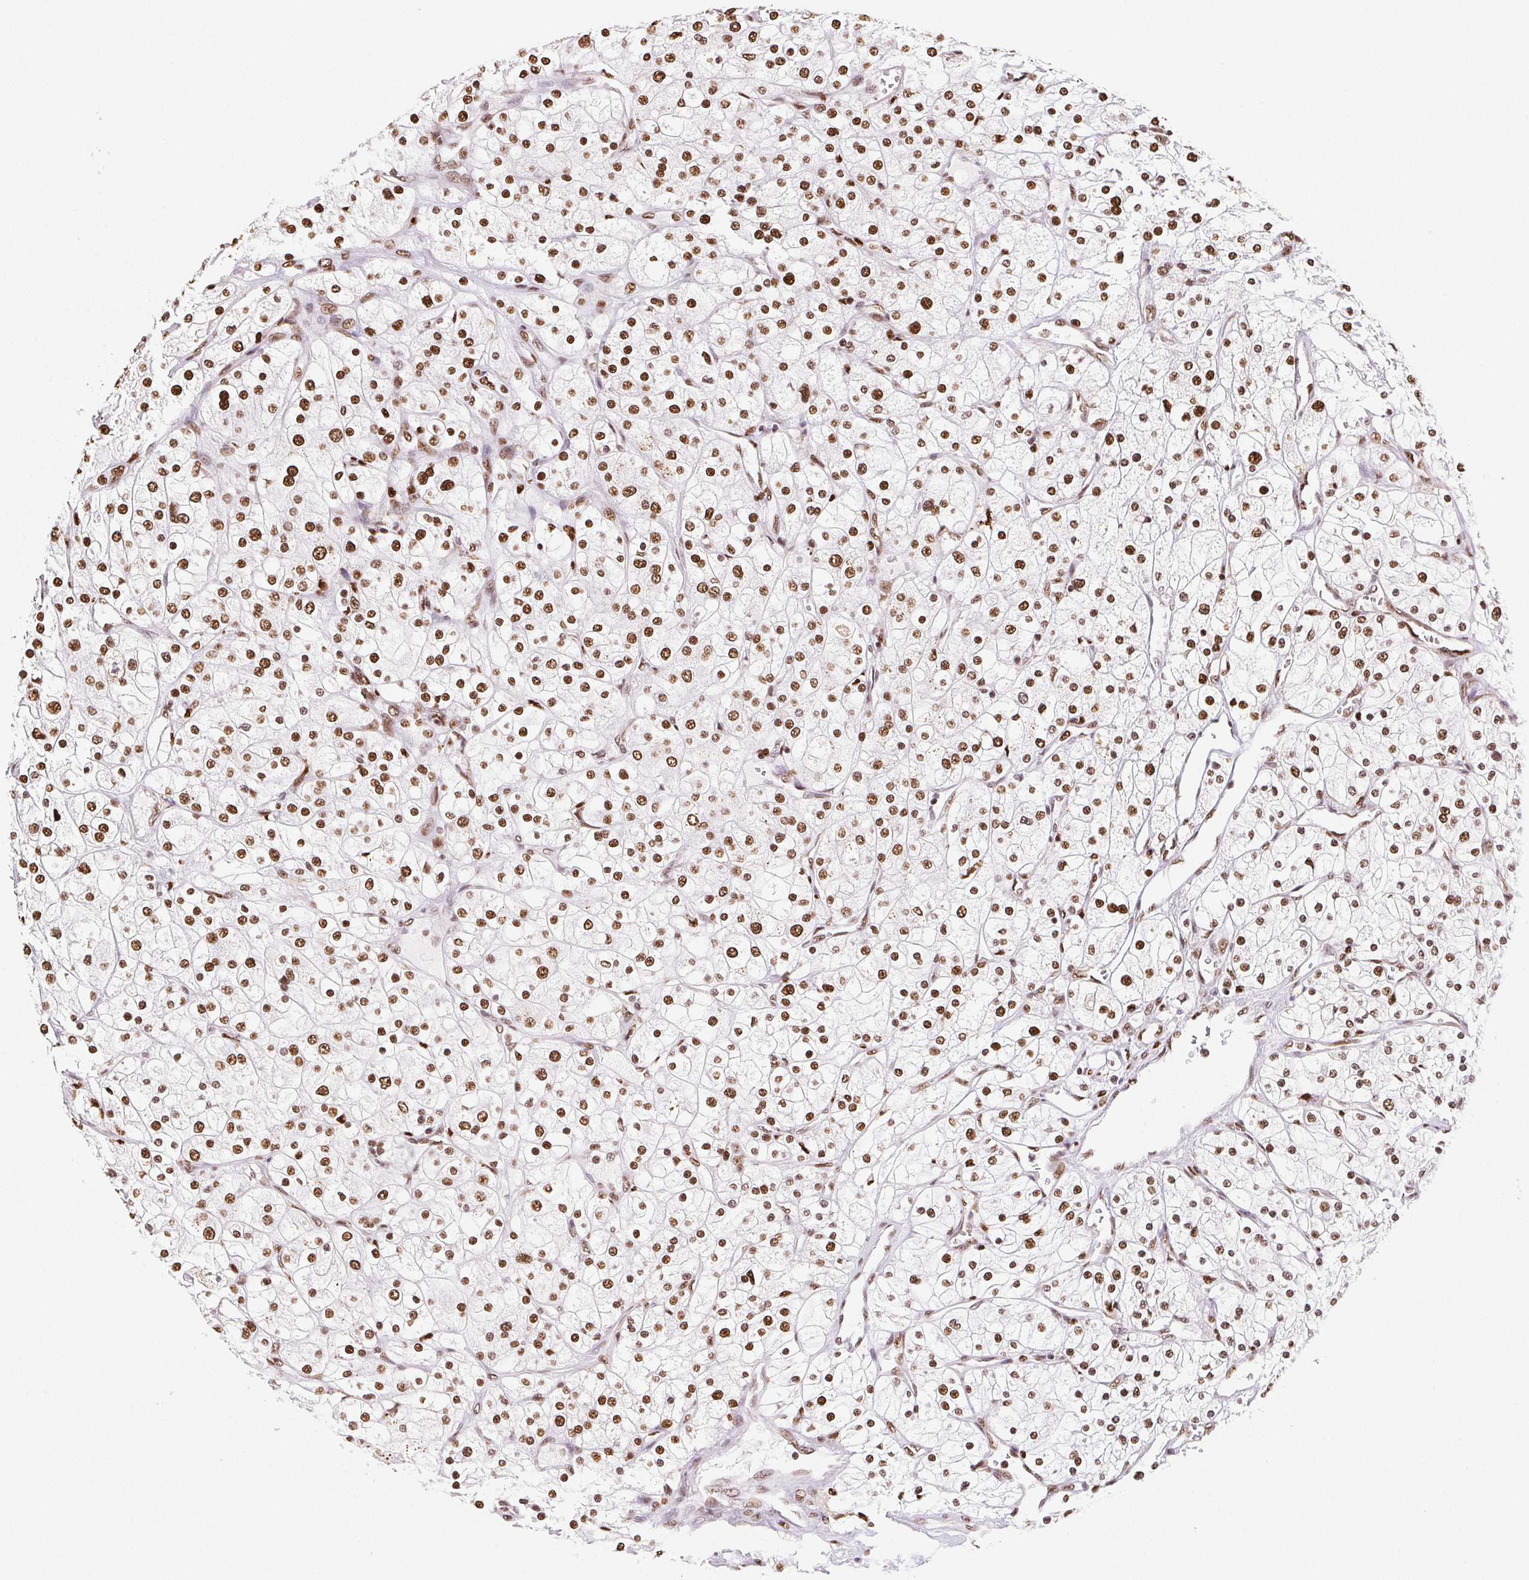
{"staining": {"intensity": "moderate", "quantity": ">75%", "location": "nuclear"}, "tissue": "renal cancer", "cell_type": "Tumor cells", "image_type": "cancer", "snomed": [{"axis": "morphology", "description": "Adenocarcinoma, NOS"}, {"axis": "topography", "description": "Kidney"}], "caption": "Renal adenocarcinoma stained for a protein (brown) reveals moderate nuclear positive expression in about >75% of tumor cells.", "gene": "SET", "patient": {"sex": "male", "age": 80}}